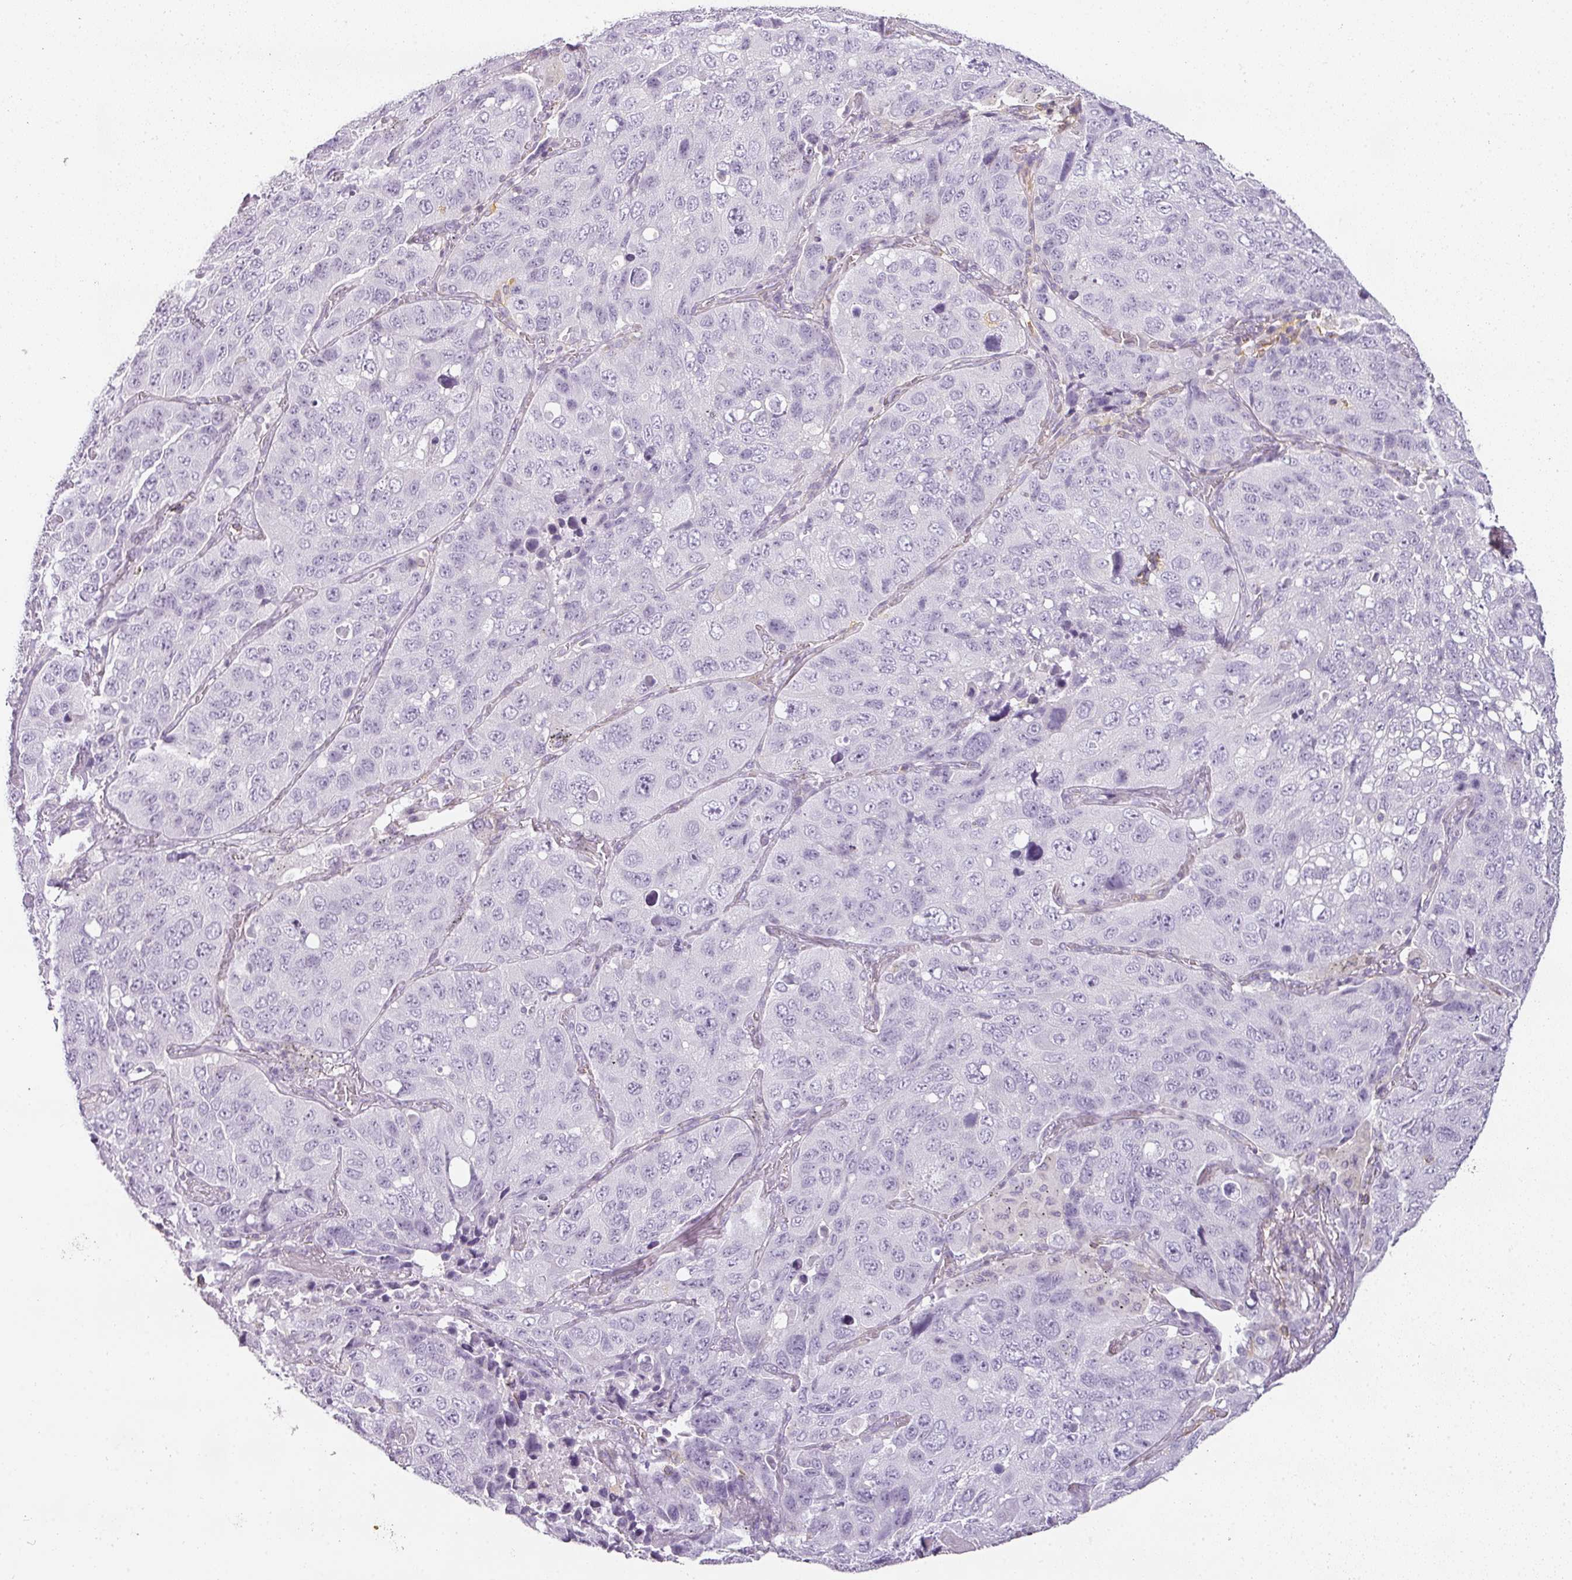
{"staining": {"intensity": "negative", "quantity": "none", "location": "none"}, "tissue": "lung cancer", "cell_type": "Tumor cells", "image_type": "cancer", "snomed": [{"axis": "morphology", "description": "Squamous cell carcinoma, NOS"}, {"axis": "topography", "description": "Lung"}], "caption": "There is no significant expression in tumor cells of lung cancer.", "gene": "TMEM42", "patient": {"sex": "male", "age": 60}}